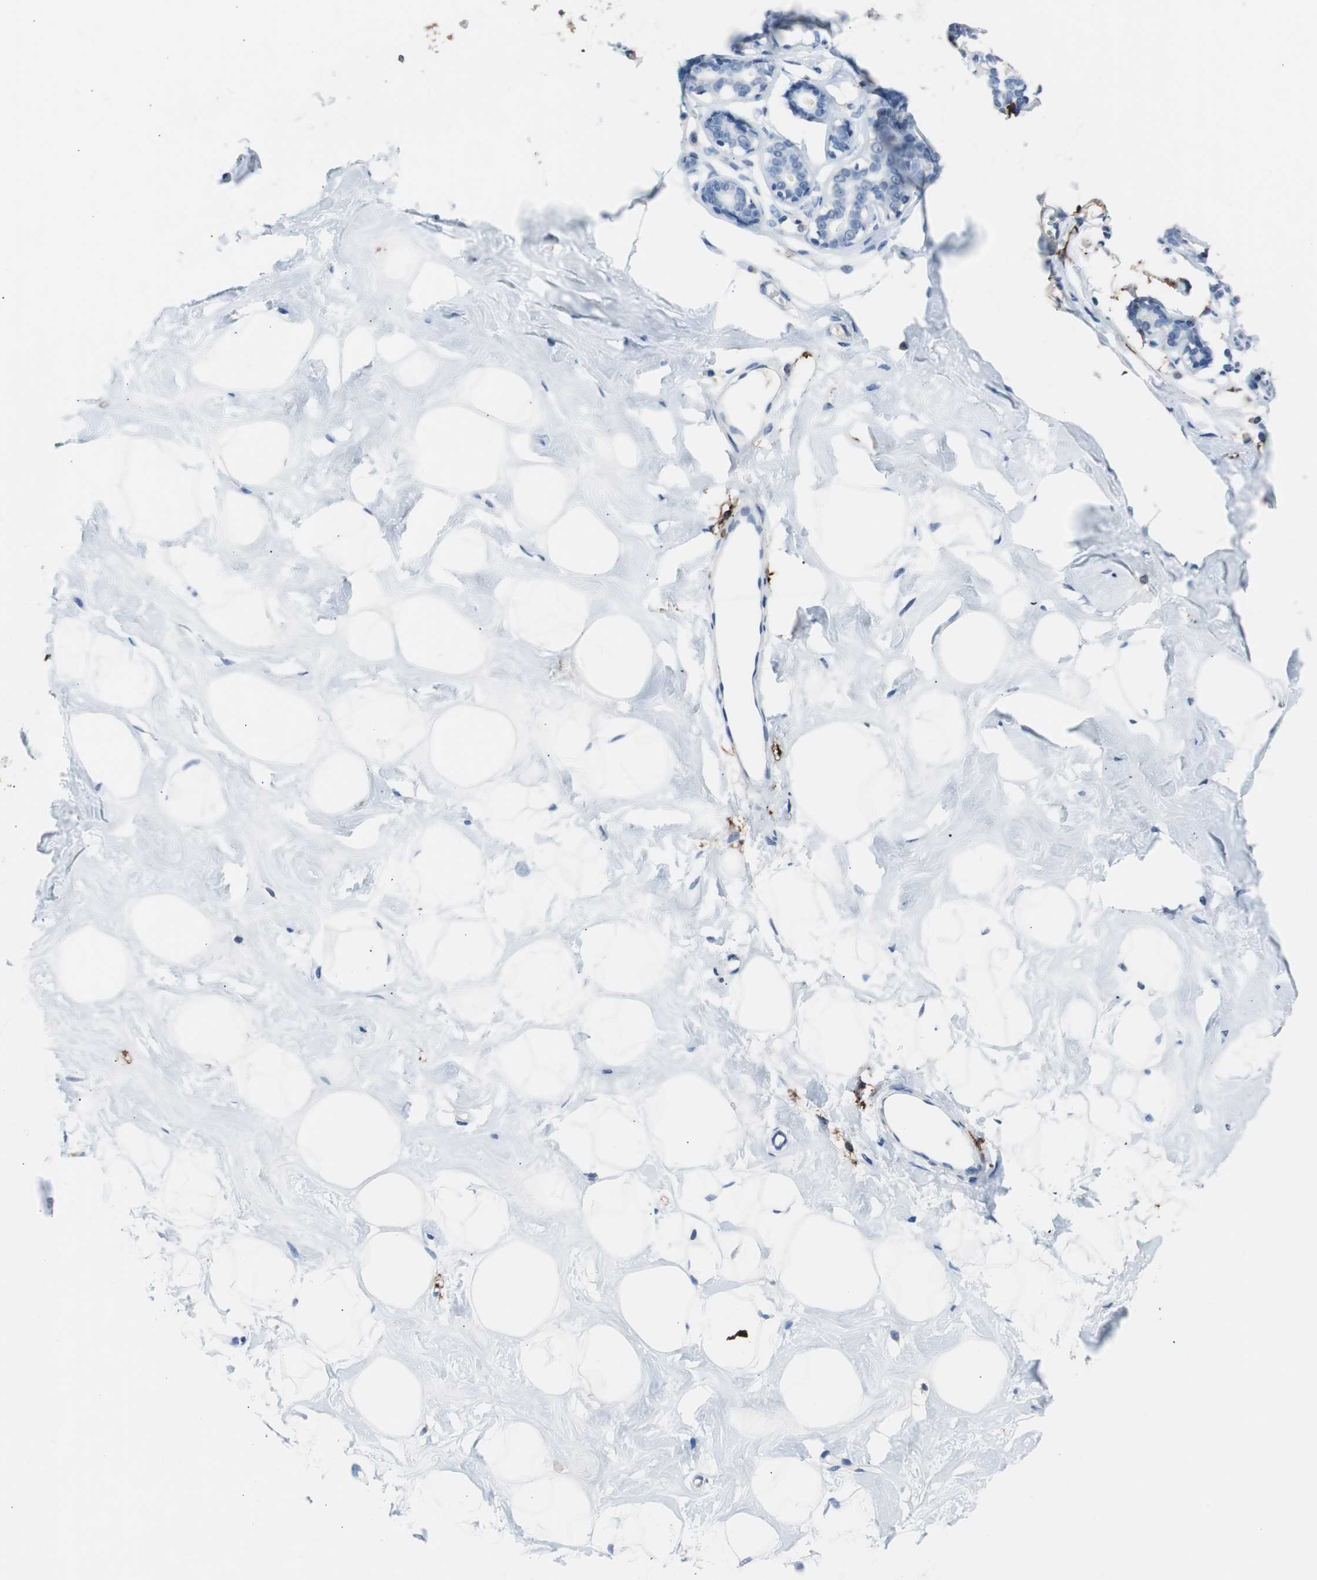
{"staining": {"intensity": "negative", "quantity": "none", "location": "none"}, "tissue": "breast", "cell_type": "Adipocytes", "image_type": "normal", "snomed": [{"axis": "morphology", "description": "Normal tissue, NOS"}, {"axis": "topography", "description": "Breast"}], "caption": "Immunohistochemistry (IHC) photomicrograph of unremarkable breast stained for a protein (brown), which shows no positivity in adipocytes. Nuclei are stained in blue.", "gene": "FCGR2B", "patient": {"sex": "female", "age": 23}}